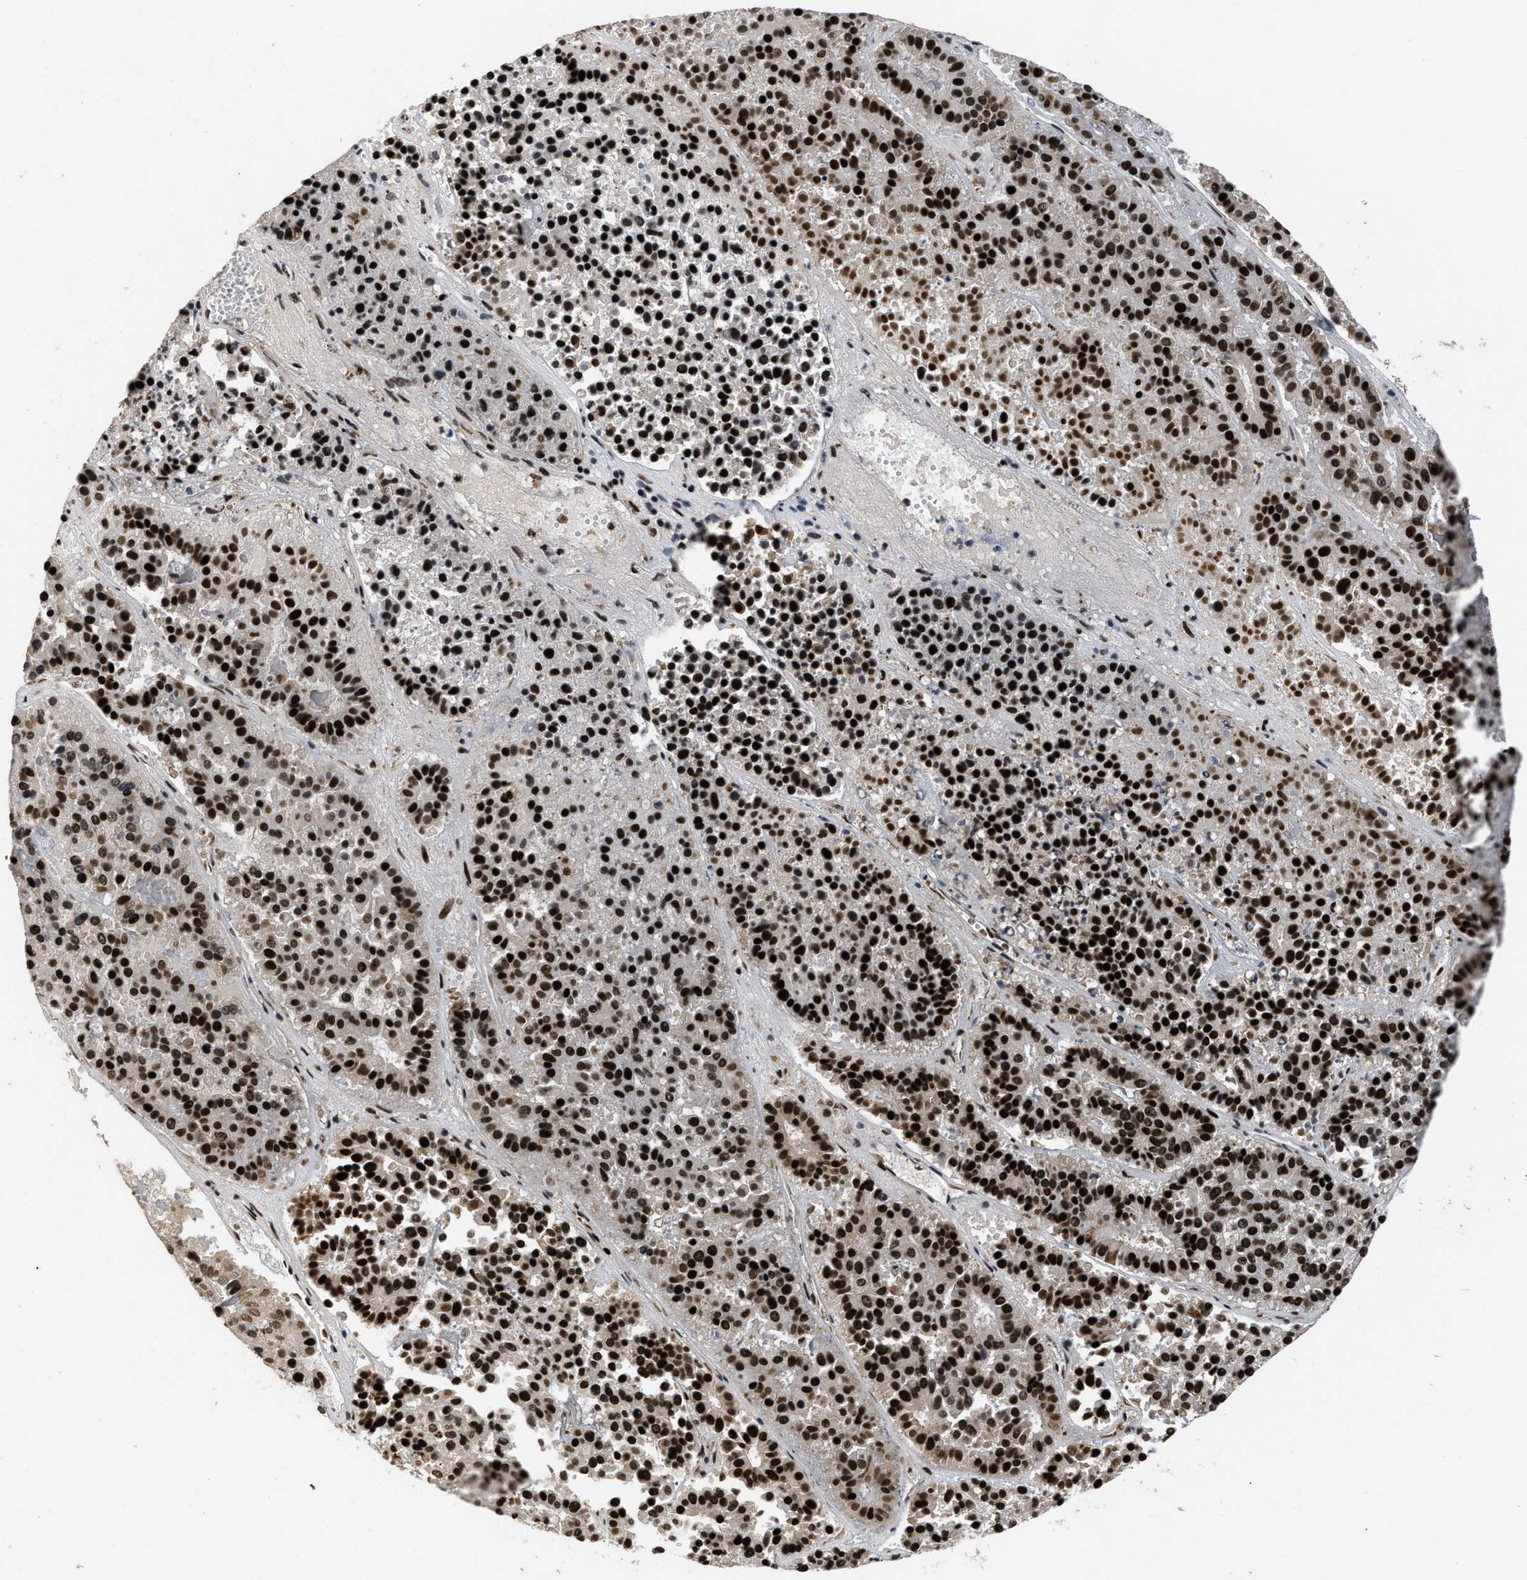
{"staining": {"intensity": "strong", "quantity": ">75%", "location": "nuclear"}, "tissue": "pancreatic cancer", "cell_type": "Tumor cells", "image_type": "cancer", "snomed": [{"axis": "morphology", "description": "Adenocarcinoma, NOS"}, {"axis": "topography", "description": "Pancreas"}], "caption": "Human adenocarcinoma (pancreatic) stained for a protein (brown) exhibits strong nuclear positive expression in about >75% of tumor cells.", "gene": "SMARCB1", "patient": {"sex": "male", "age": 50}}